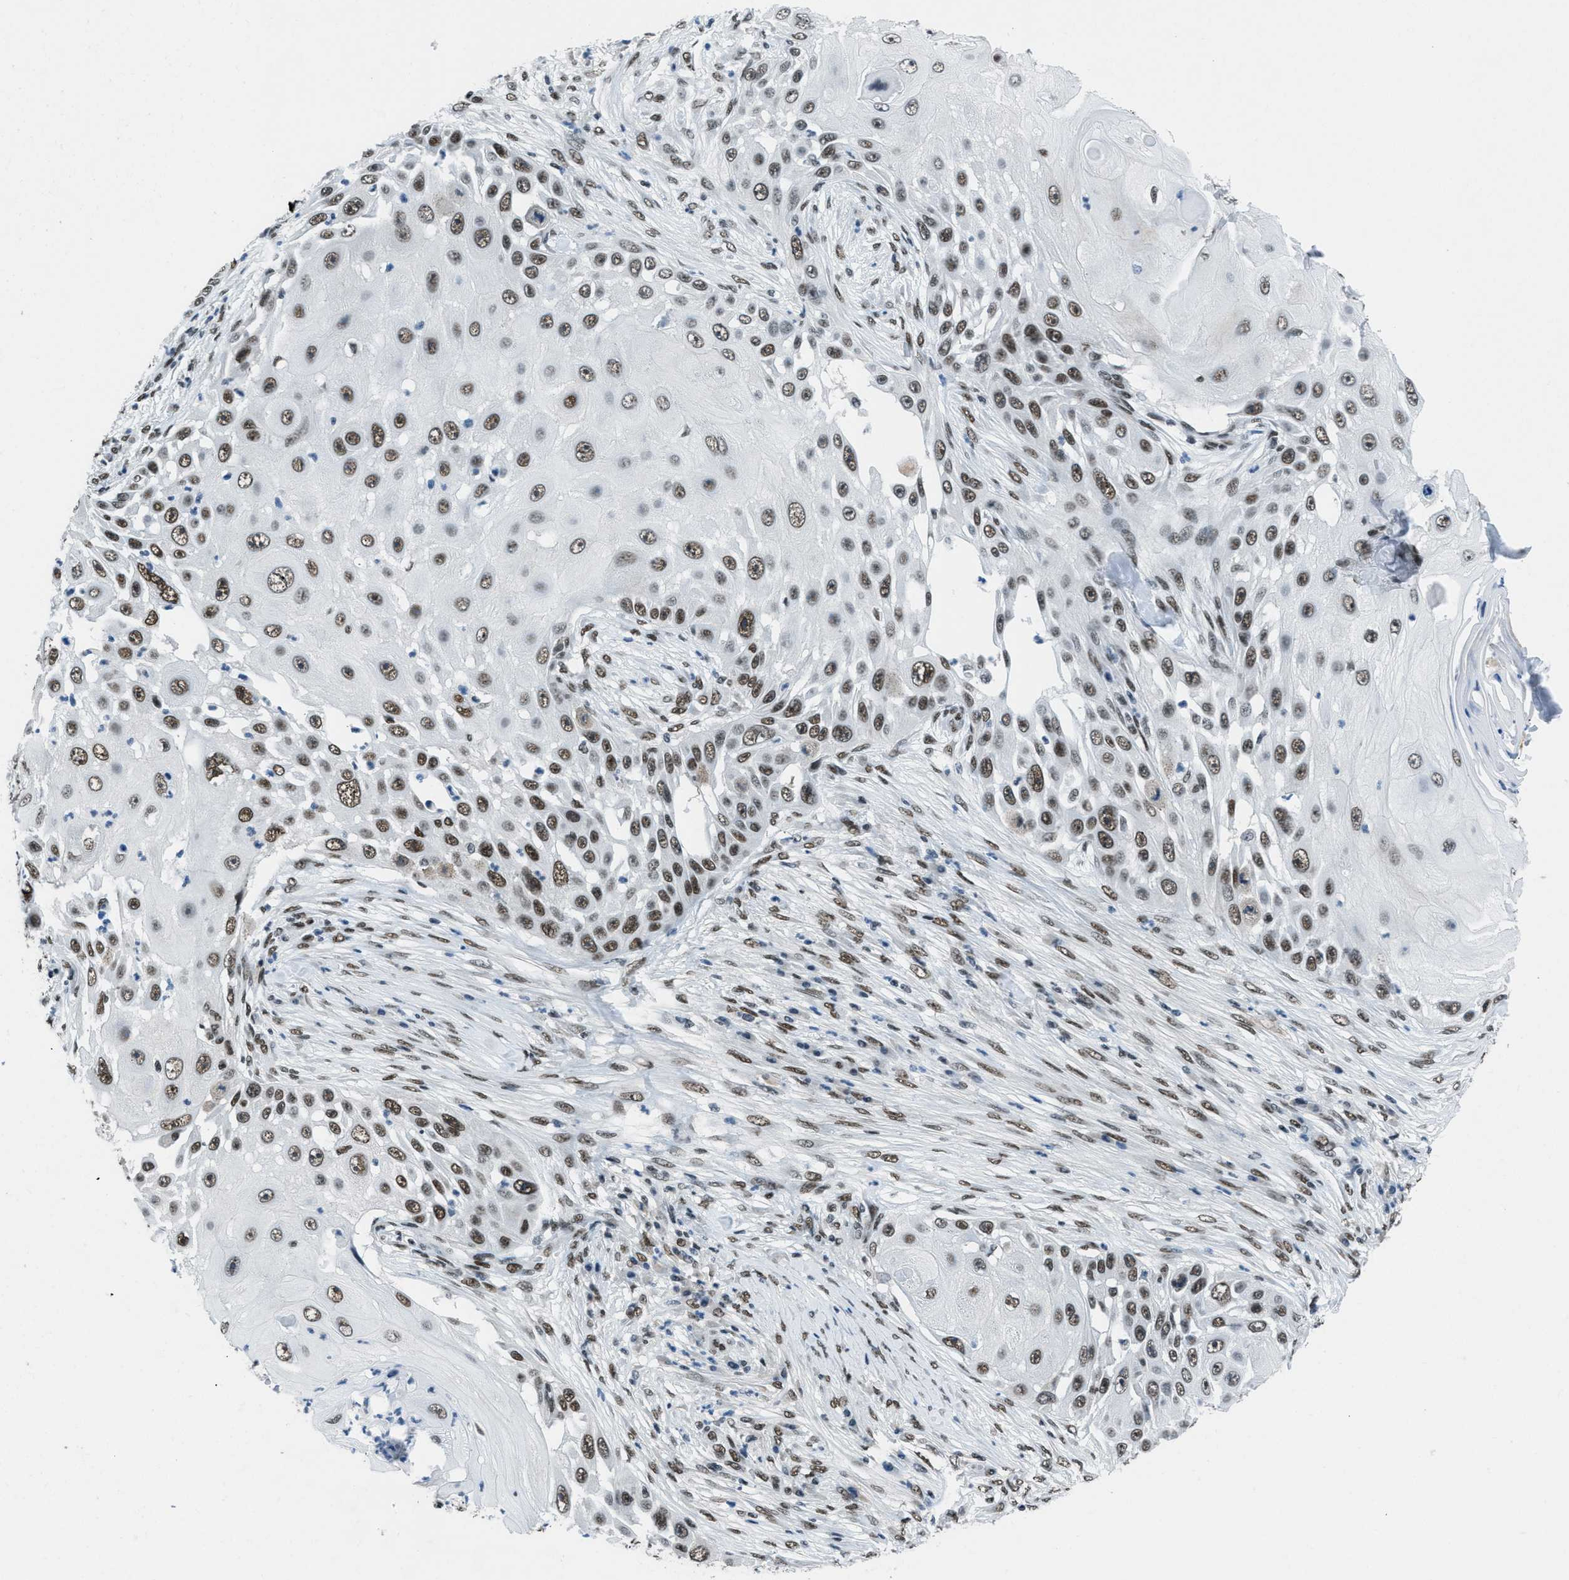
{"staining": {"intensity": "moderate", "quantity": ">75%", "location": "nuclear"}, "tissue": "skin cancer", "cell_type": "Tumor cells", "image_type": "cancer", "snomed": [{"axis": "morphology", "description": "Squamous cell carcinoma, NOS"}, {"axis": "topography", "description": "Skin"}], "caption": "Tumor cells reveal medium levels of moderate nuclear staining in about >75% of cells in human squamous cell carcinoma (skin).", "gene": "GATAD2B", "patient": {"sex": "female", "age": 44}}